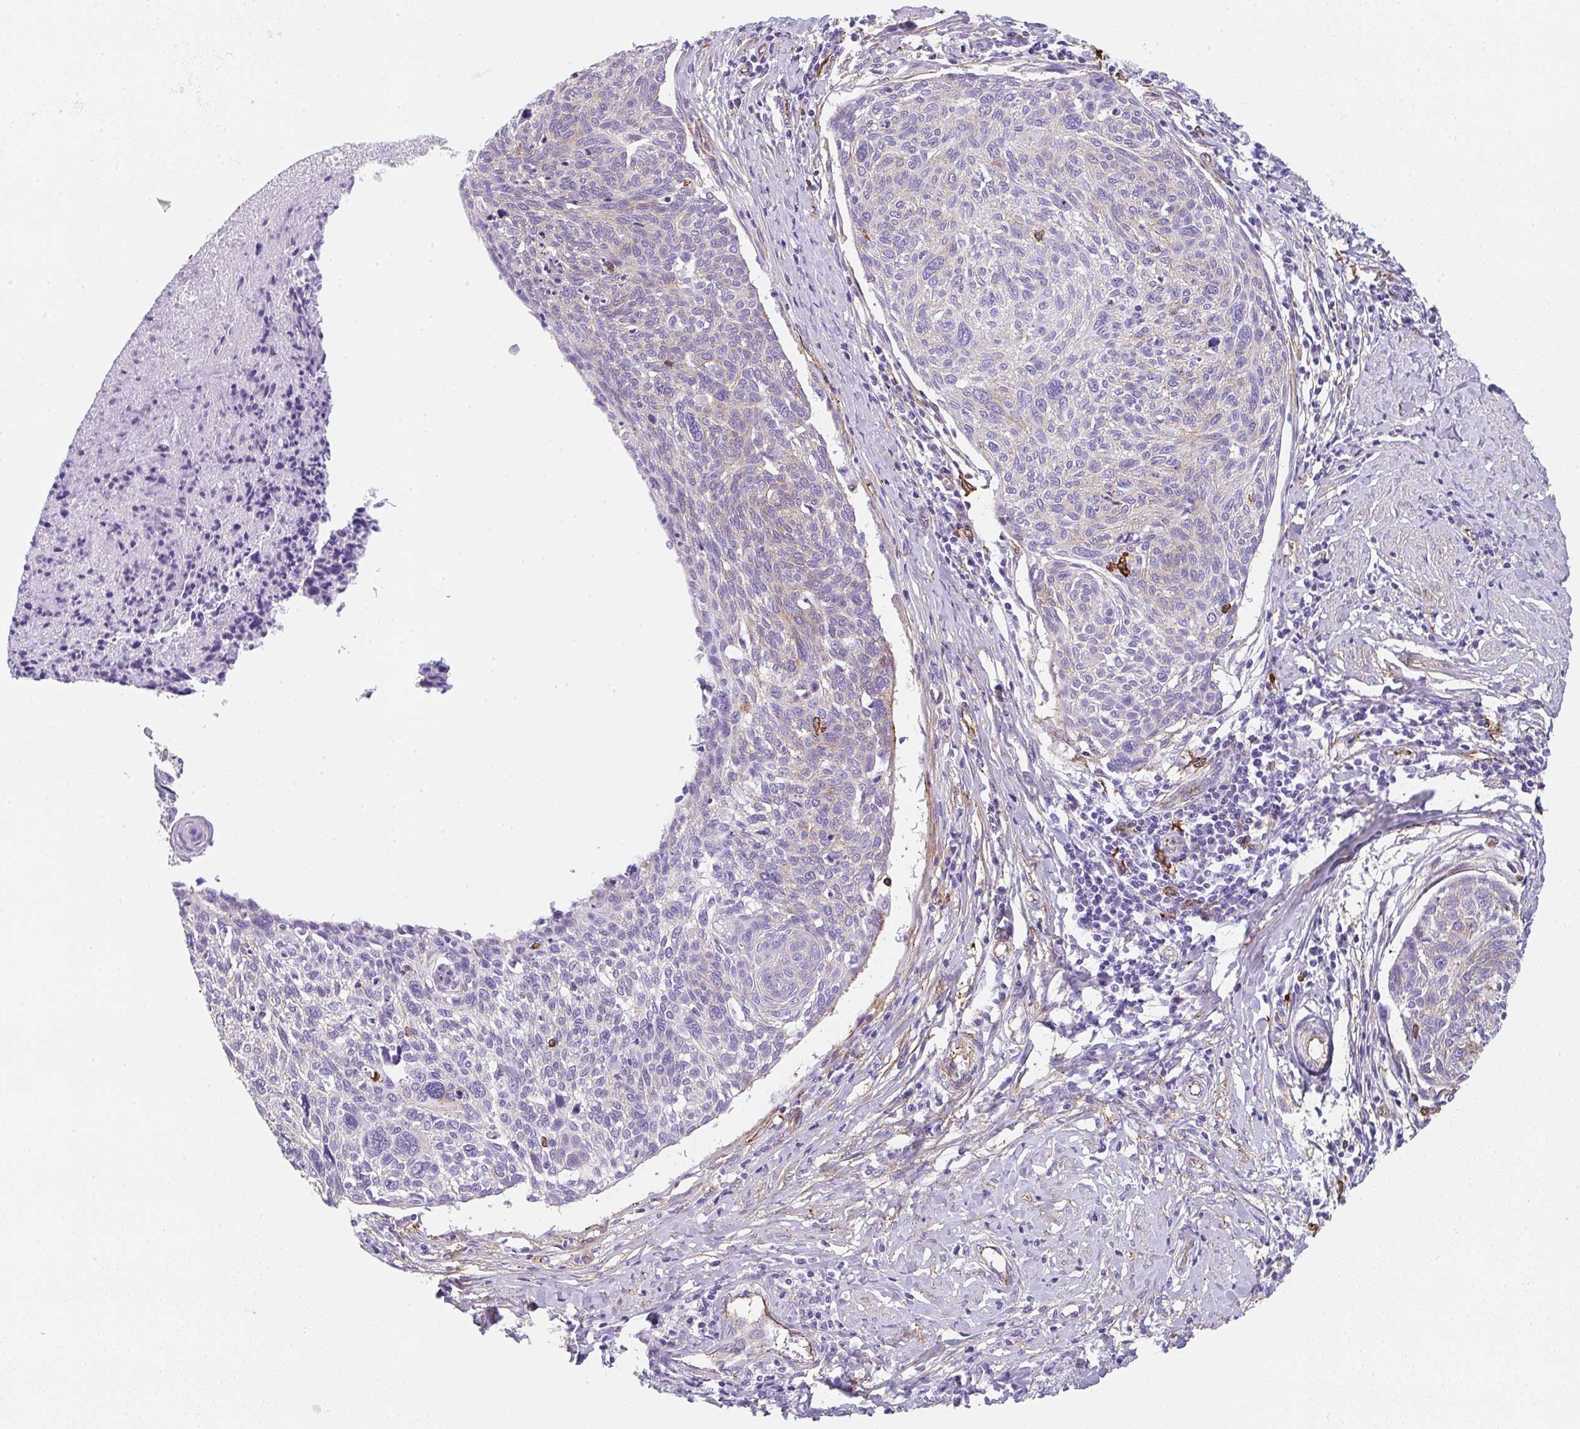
{"staining": {"intensity": "weak", "quantity": "25%-75%", "location": "cytoplasmic/membranous"}, "tissue": "cervical cancer", "cell_type": "Tumor cells", "image_type": "cancer", "snomed": [{"axis": "morphology", "description": "Squamous cell carcinoma, NOS"}, {"axis": "topography", "description": "Cervix"}], "caption": "Weak cytoplasmic/membranous expression is seen in about 25%-75% of tumor cells in cervical cancer (squamous cell carcinoma).", "gene": "DBN1", "patient": {"sex": "female", "age": 49}}